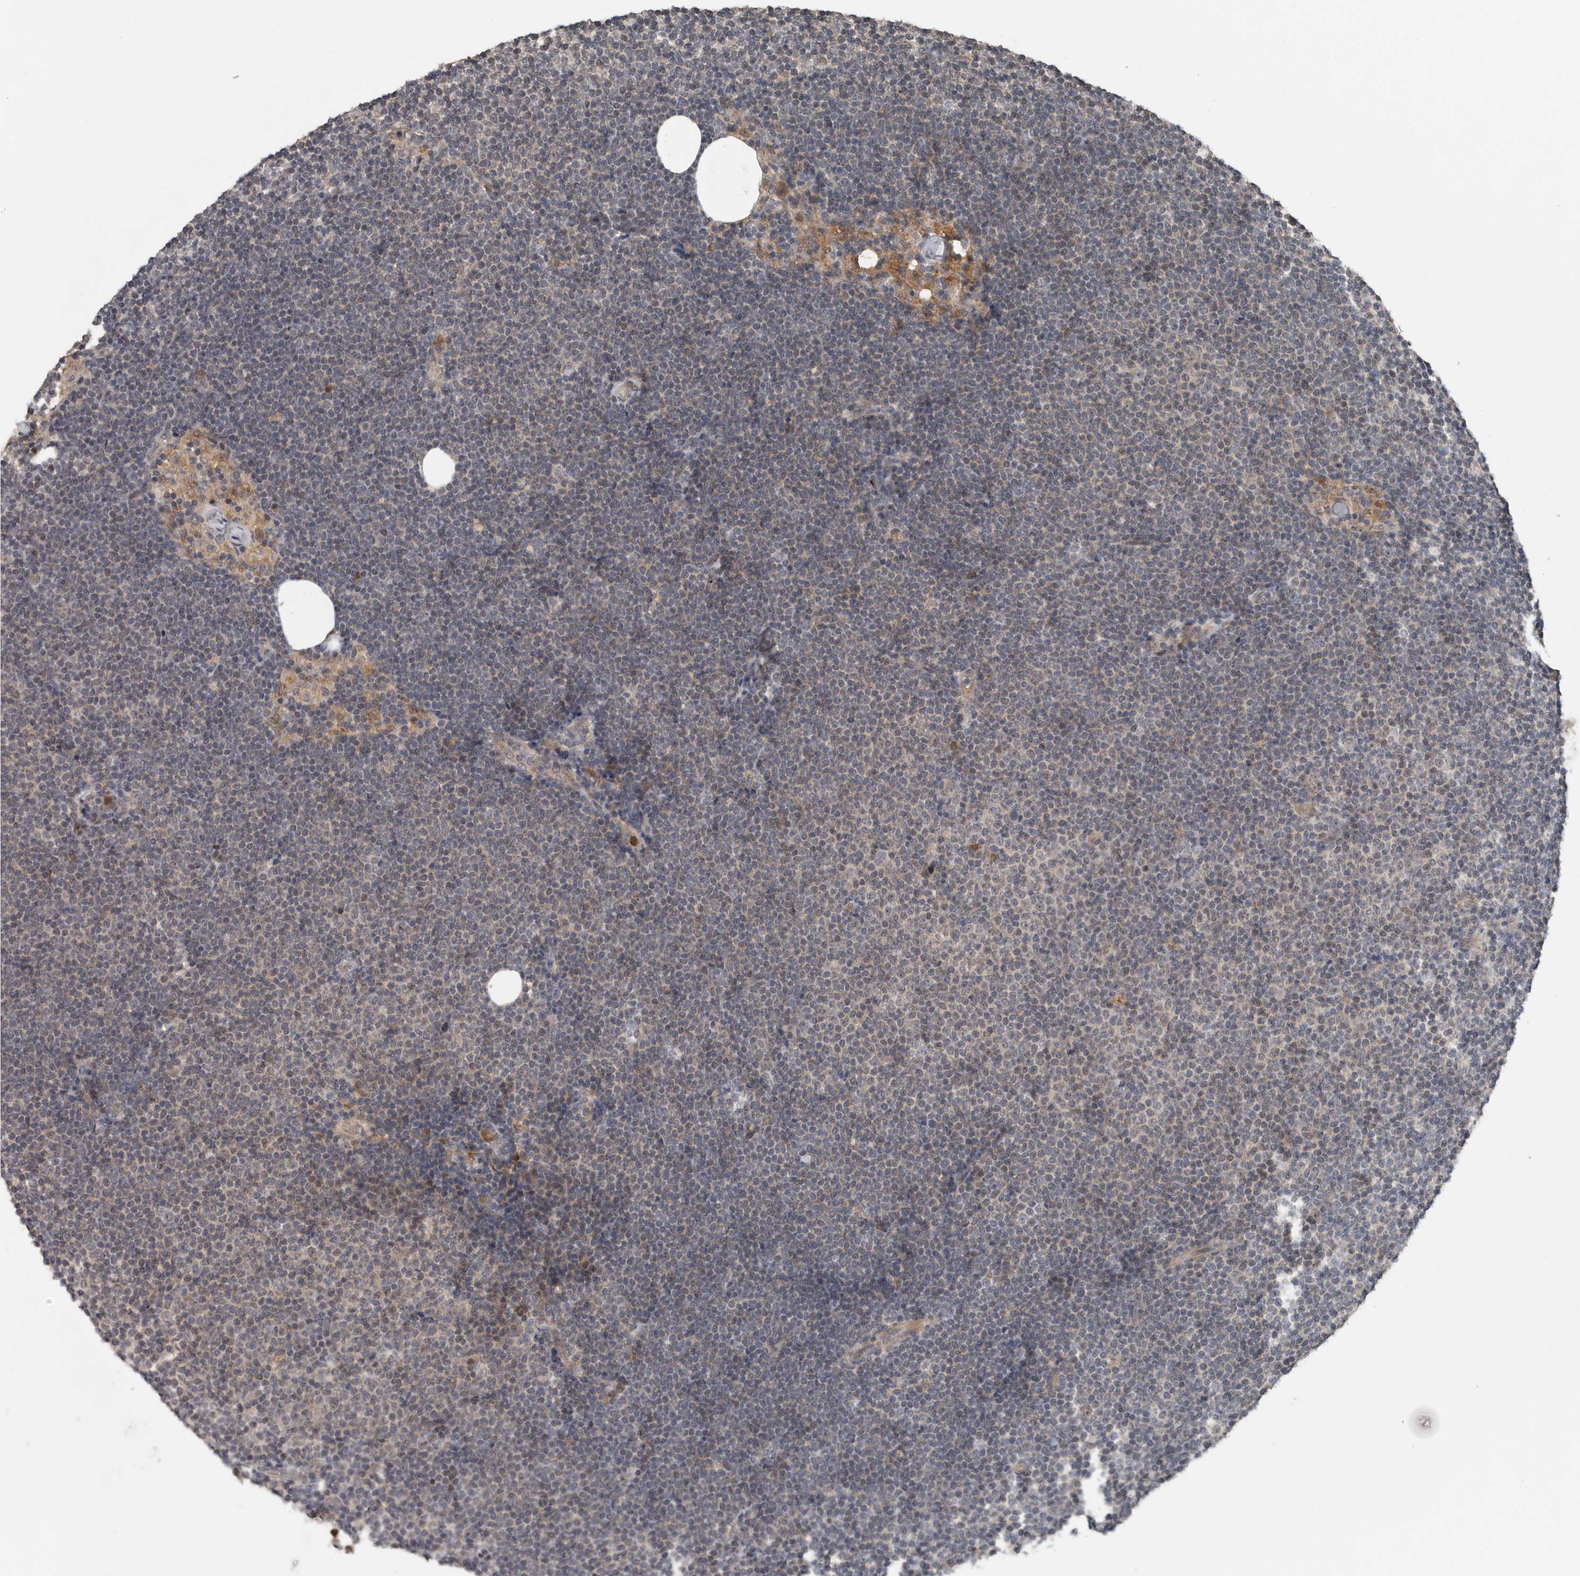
{"staining": {"intensity": "negative", "quantity": "none", "location": "none"}, "tissue": "lymphoma", "cell_type": "Tumor cells", "image_type": "cancer", "snomed": [{"axis": "morphology", "description": "Malignant lymphoma, non-Hodgkin's type, Low grade"}, {"axis": "topography", "description": "Lymph node"}], "caption": "The immunohistochemistry image has no significant positivity in tumor cells of lymphoma tissue.", "gene": "SCP2", "patient": {"sex": "female", "age": 53}}